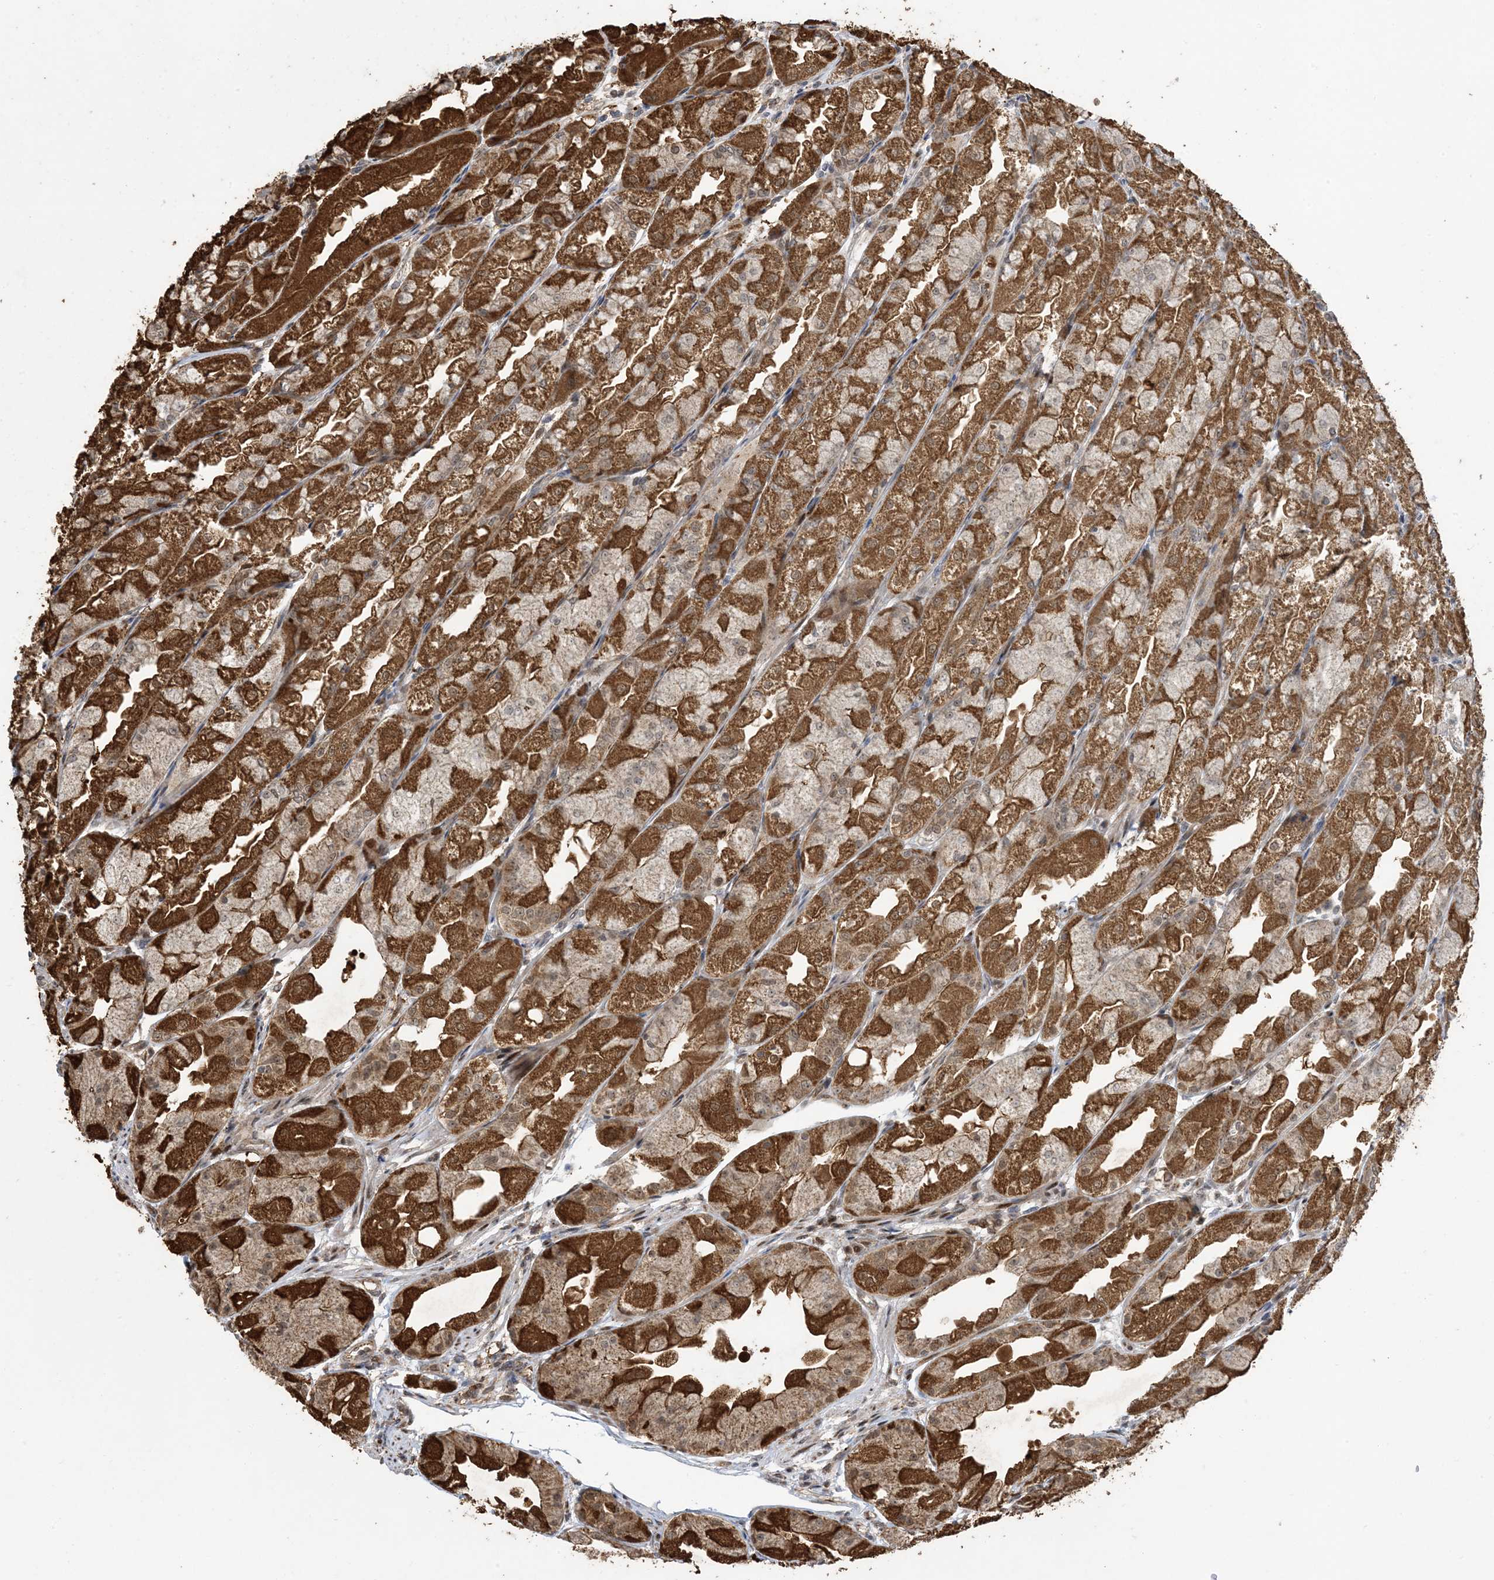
{"staining": {"intensity": "strong", "quantity": ">75%", "location": "cytoplasmic/membranous,nuclear"}, "tissue": "stomach", "cell_type": "Glandular cells", "image_type": "normal", "snomed": [{"axis": "morphology", "description": "Normal tissue, NOS"}, {"axis": "topography", "description": "Stomach, upper"}], "caption": "Immunohistochemistry (IHC) of normal stomach exhibits high levels of strong cytoplasmic/membranous,nuclear positivity in approximately >75% of glandular cells. (IHC, brightfield microscopy, high magnification).", "gene": "FAM9B", "patient": {"sex": "male", "age": 47}}